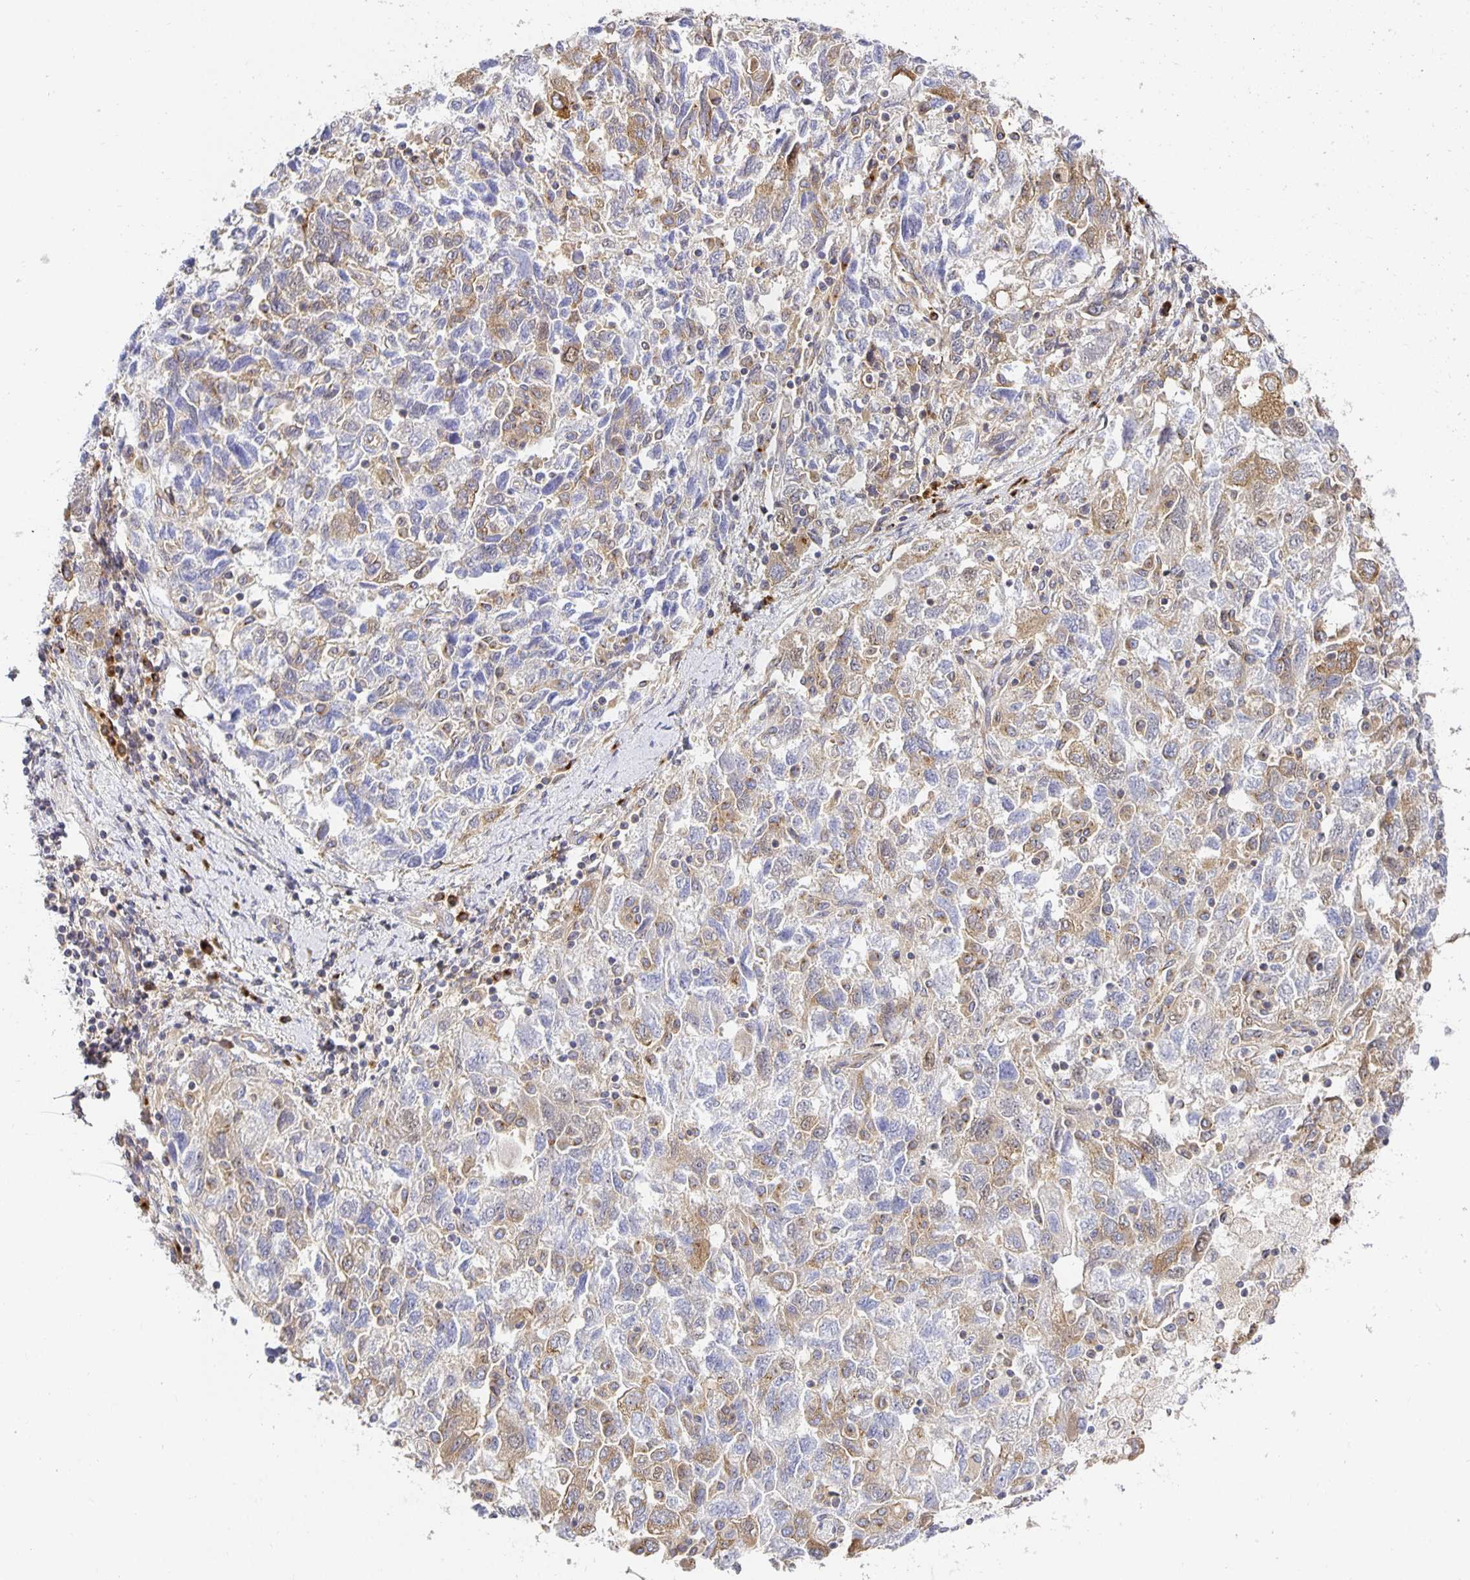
{"staining": {"intensity": "moderate", "quantity": "25%-75%", "location": "cytoplasmic/membranous"}, "tissue": "ovarian cancer", "cell_type": "Tumor cells", "image_type": "cancer", "snomed": [{"axis": "morphology", "description": "Carcinoma, NOS"}, {"axis": "morphology", "description": "Cystadenocarcinoma, serous, NOS"}, {"axis": "topography", "description": "Ovary"}], "caption": "This image demonstrates immunohistochemistry (IHC) staining of human ovarian serous cystadenocarcinoma, with medium moderate cytoplasmic/membranous positivity in approximately 25%-75% of tumor cells.", "gene": "USO1", "patient": {"sex": "female", "age": 69}}